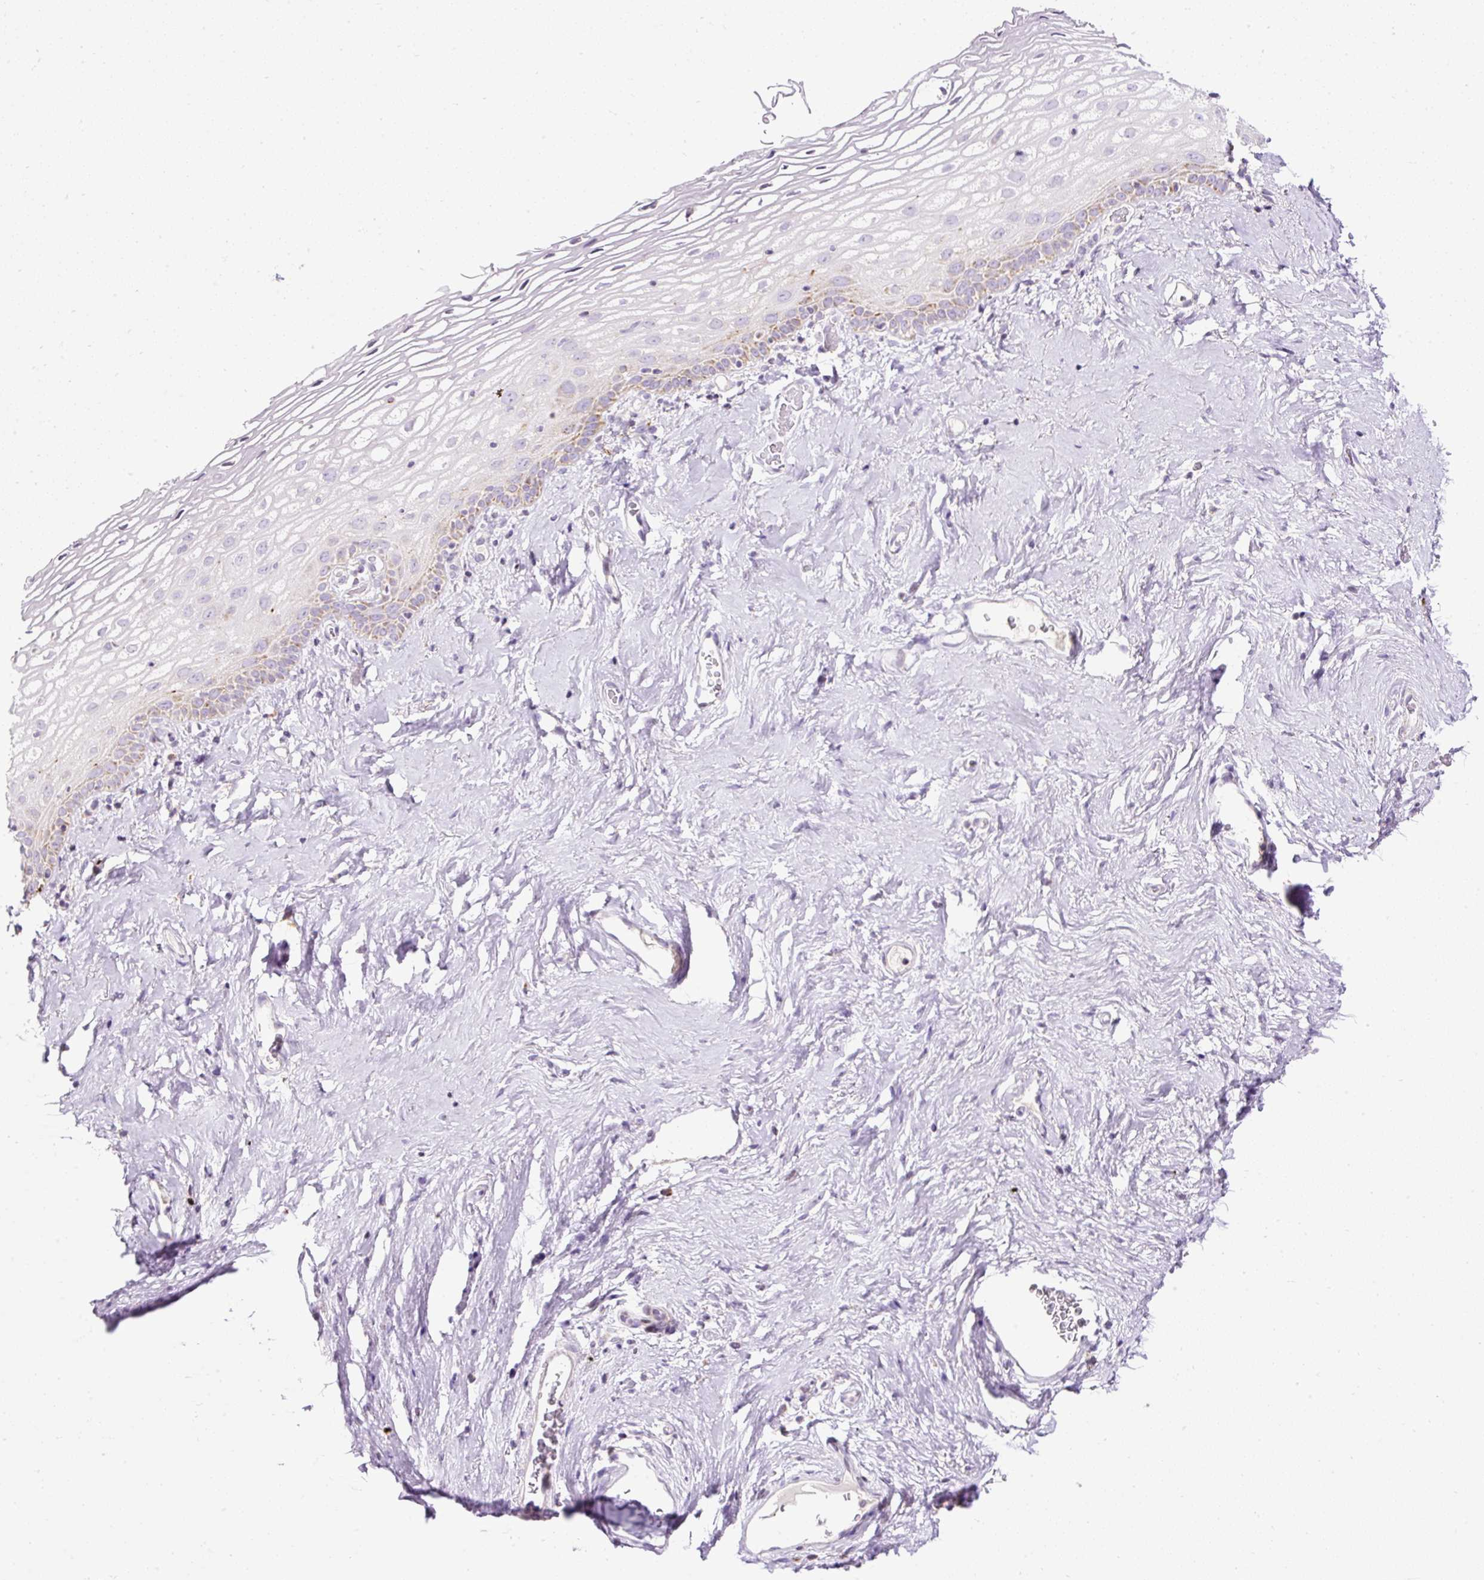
{"staining": {"intensity": "moderate", "quantity": "<25%", "location": "cytoplasmic/membranous"}, "tissue": "vagina", "cell_type": "Squamous epithelial cells", "image_type": "normal", "snomed": [{"axis": "morphology", "description": "Normal tissue, NOS"}, {"axis": "morphology", "description": "Adenocarcinoma, NOS"}, {"axis": "topography", "description": "Rectum"}, {"axis": "topography", "description": "Vagina"}, {"axis": "topography", "description": "Peripheral nerve tissue"}], "caption": "This micrograph reveals benign vagina stained with IHC to label a protein in brown. The cytoplasmic/membranous of squamous epithelial cells show moderate positivity for the protein. Nuclei are counter-stained blue.", "gene": "FMC1", "patient": {"sex": "female", "age": 71}}